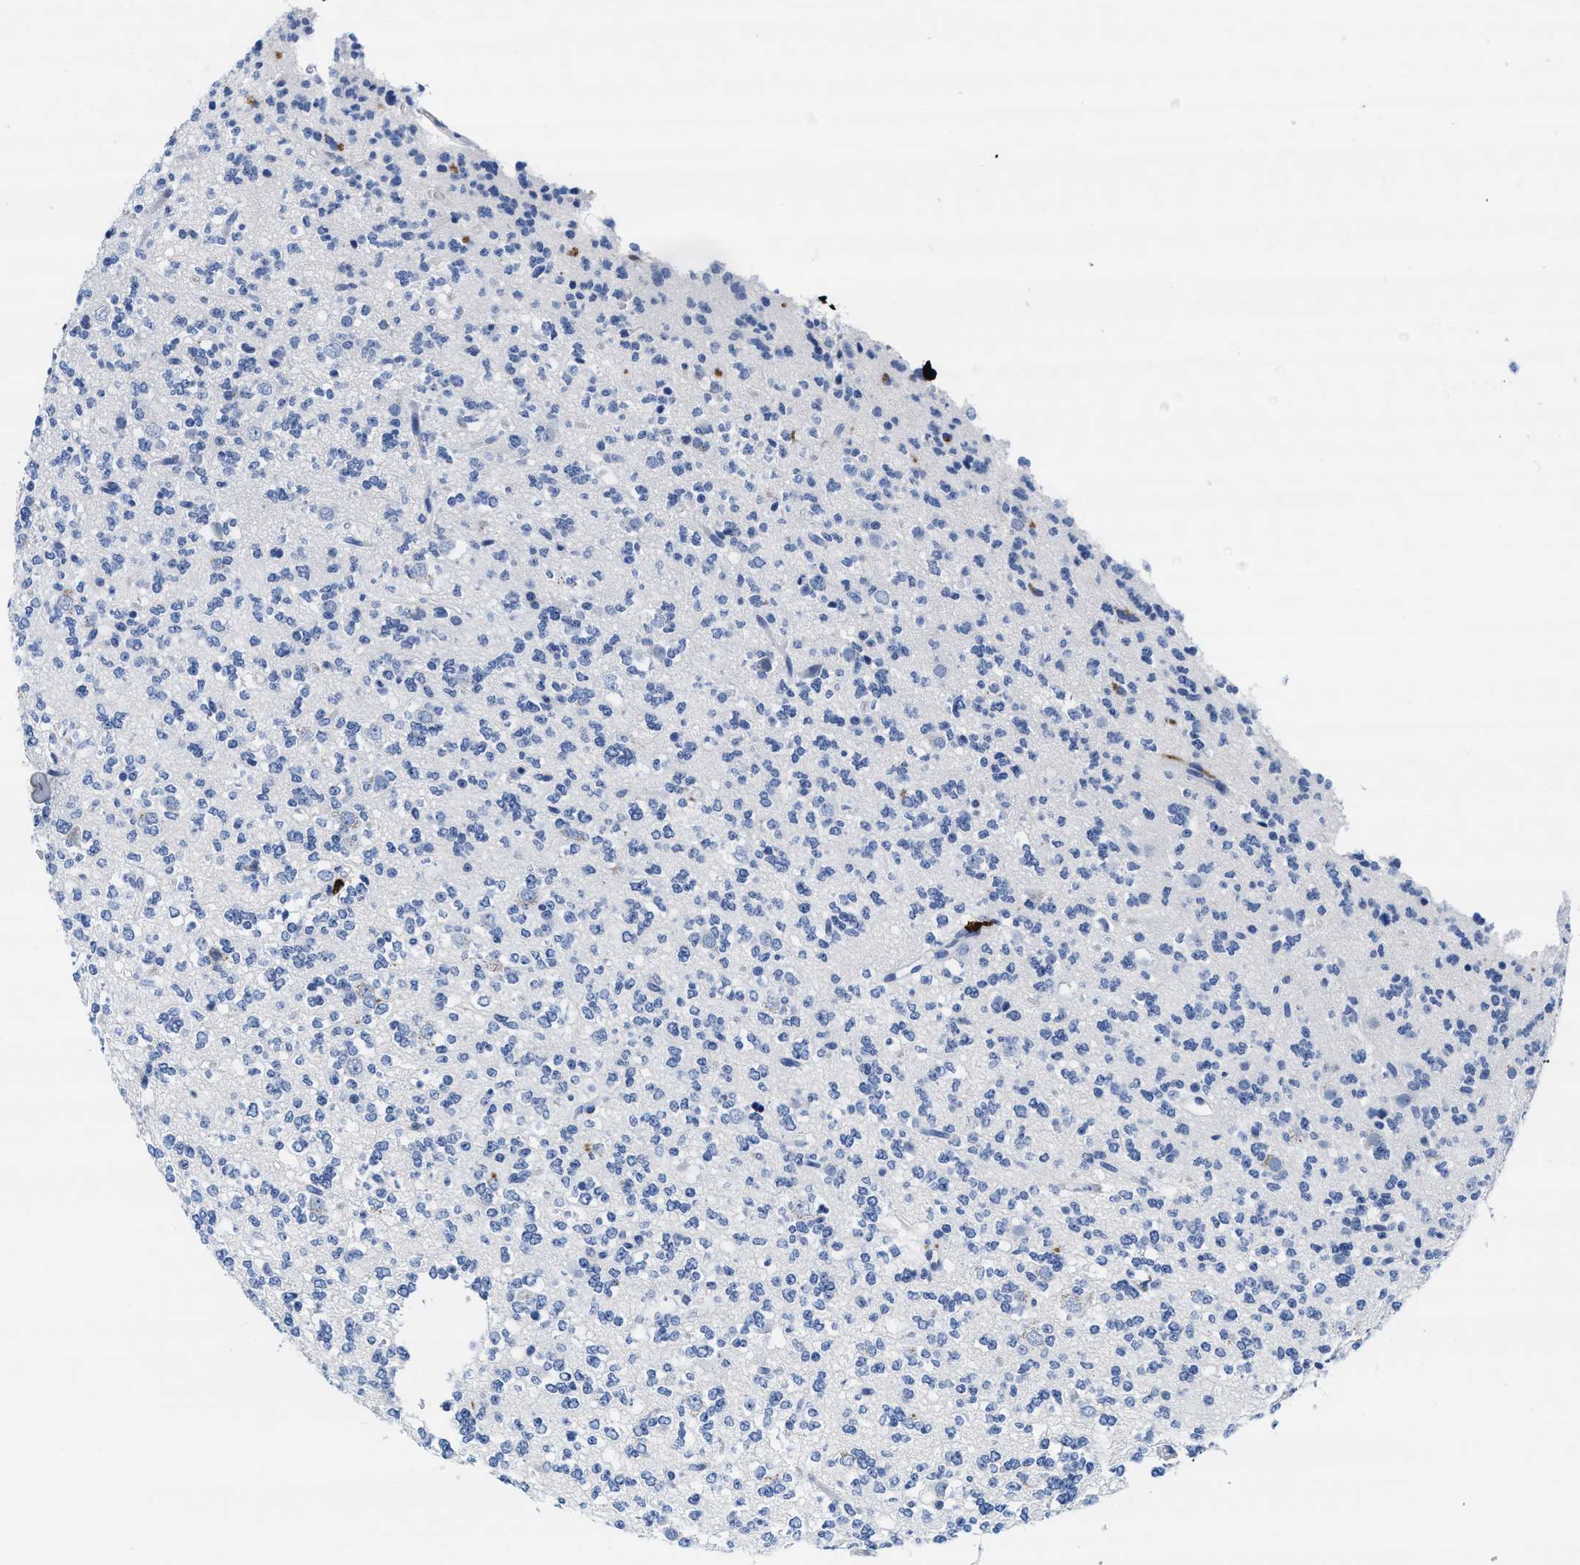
{"staining": {"intensity": "negative", "quantity": "none", "location": "none"}, "tissue": "glioma", "cell_type": "Tumor cells", "image_type": "cancer", "snomed": [{"axis": "morphology", "description": "Glioma, malignant, Low grade"}, {"axis": "topography", "description": "Brain"}], "caption": "IHC micrograph of neoplastic tissue: human glioma stained with DAB (3,3'-diaminobenzidine) displays no significant protein positivity in tumor cells.", "gene": "TTC3", "patient": {"sex": "male", "age": 38}}